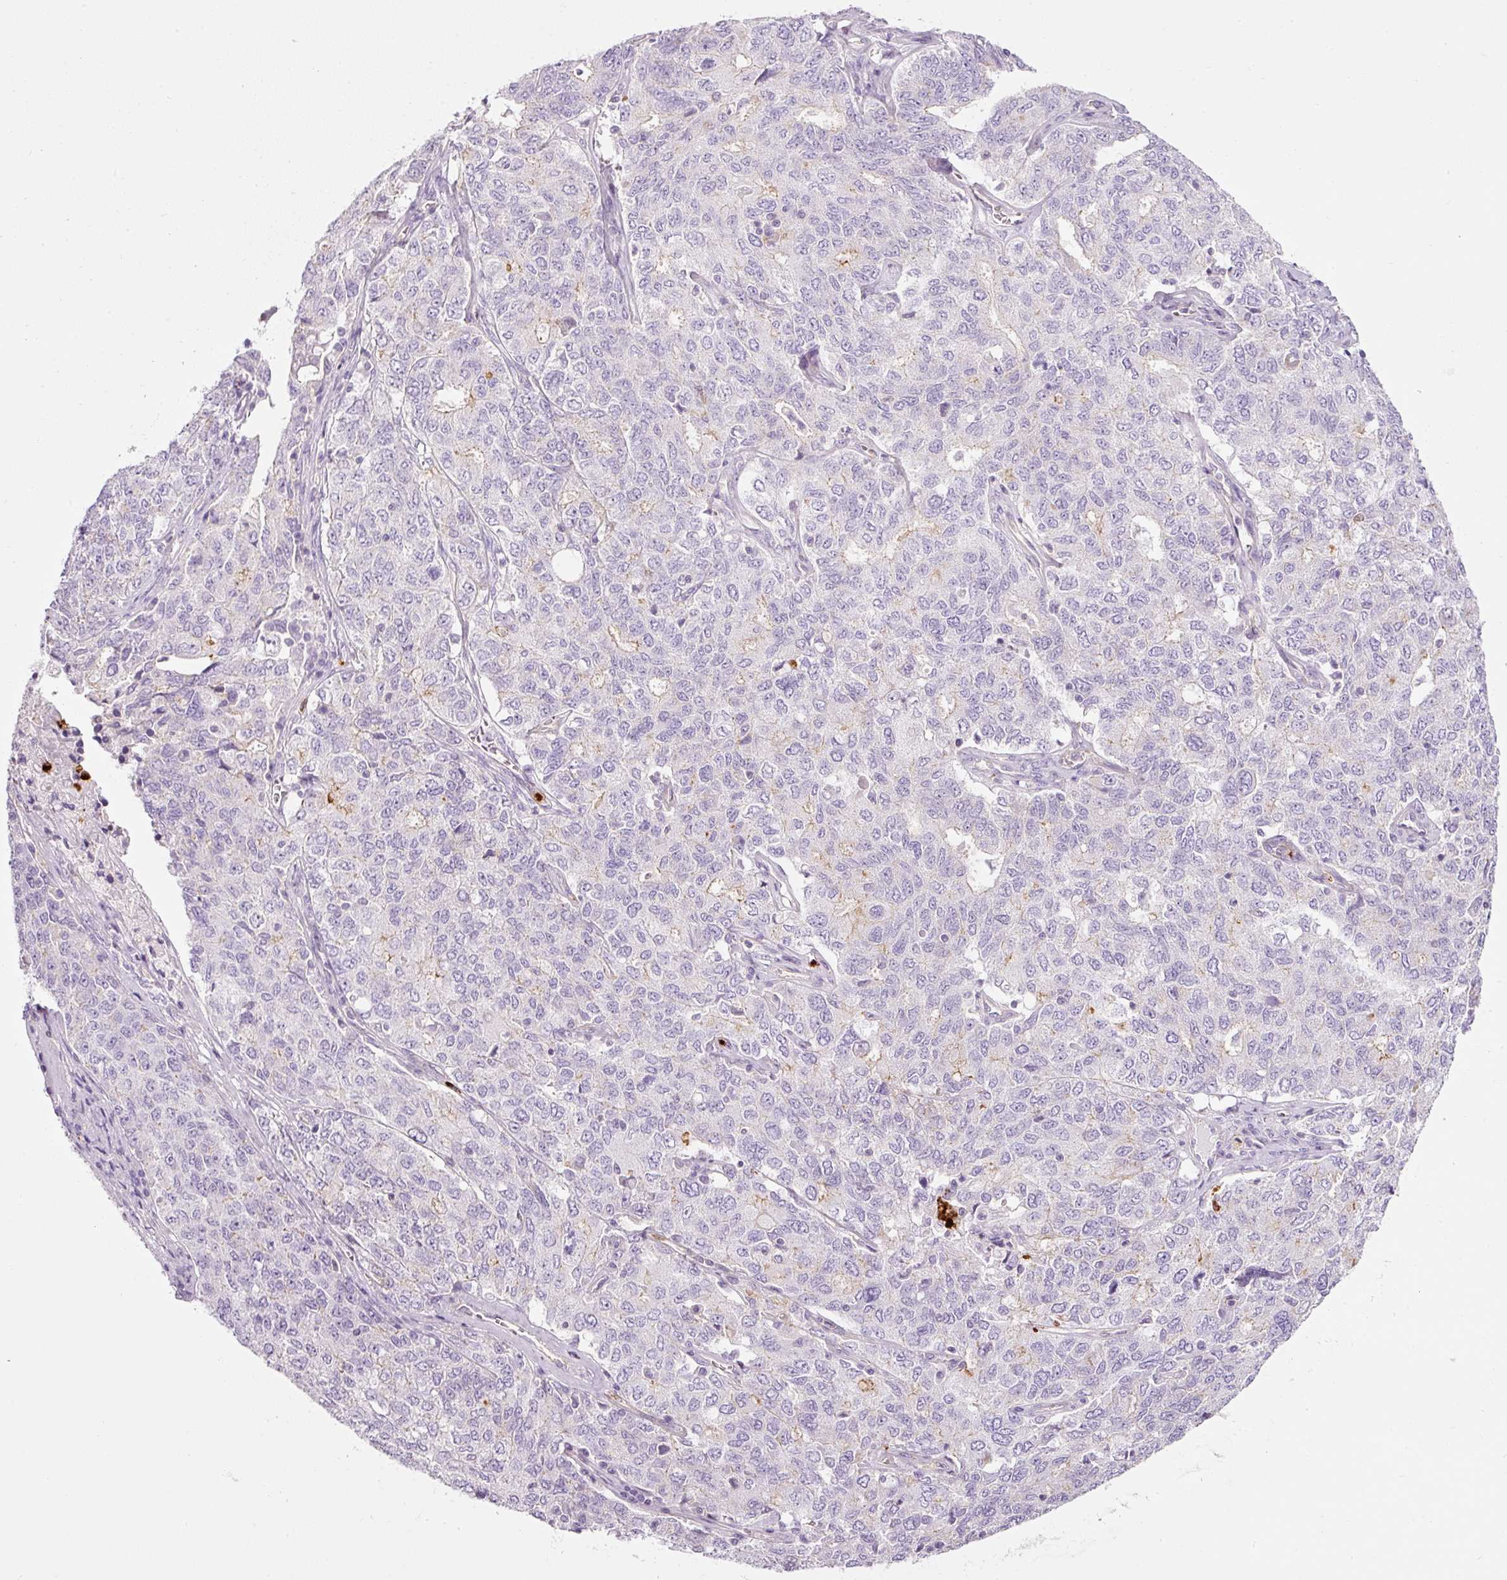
{"staining": {"intensity": "negative", "quantity": "none", "location": "none"}, "tissue": "ovarian cancer", "cell_type": "Tumor cells", "image_type": "cancer", "snomed": [{"axis": "morphology", "description": "Carcinoma, endometroid"}, {"axis": "topography", "description": "Ovary"}], "caption": "The histopathology image reveals no staining of tumor cells in ovarian cancer (endometroid carcinoma).", "gene": "MAP3K3", "patient": {"sex": "female", "age": 62}}